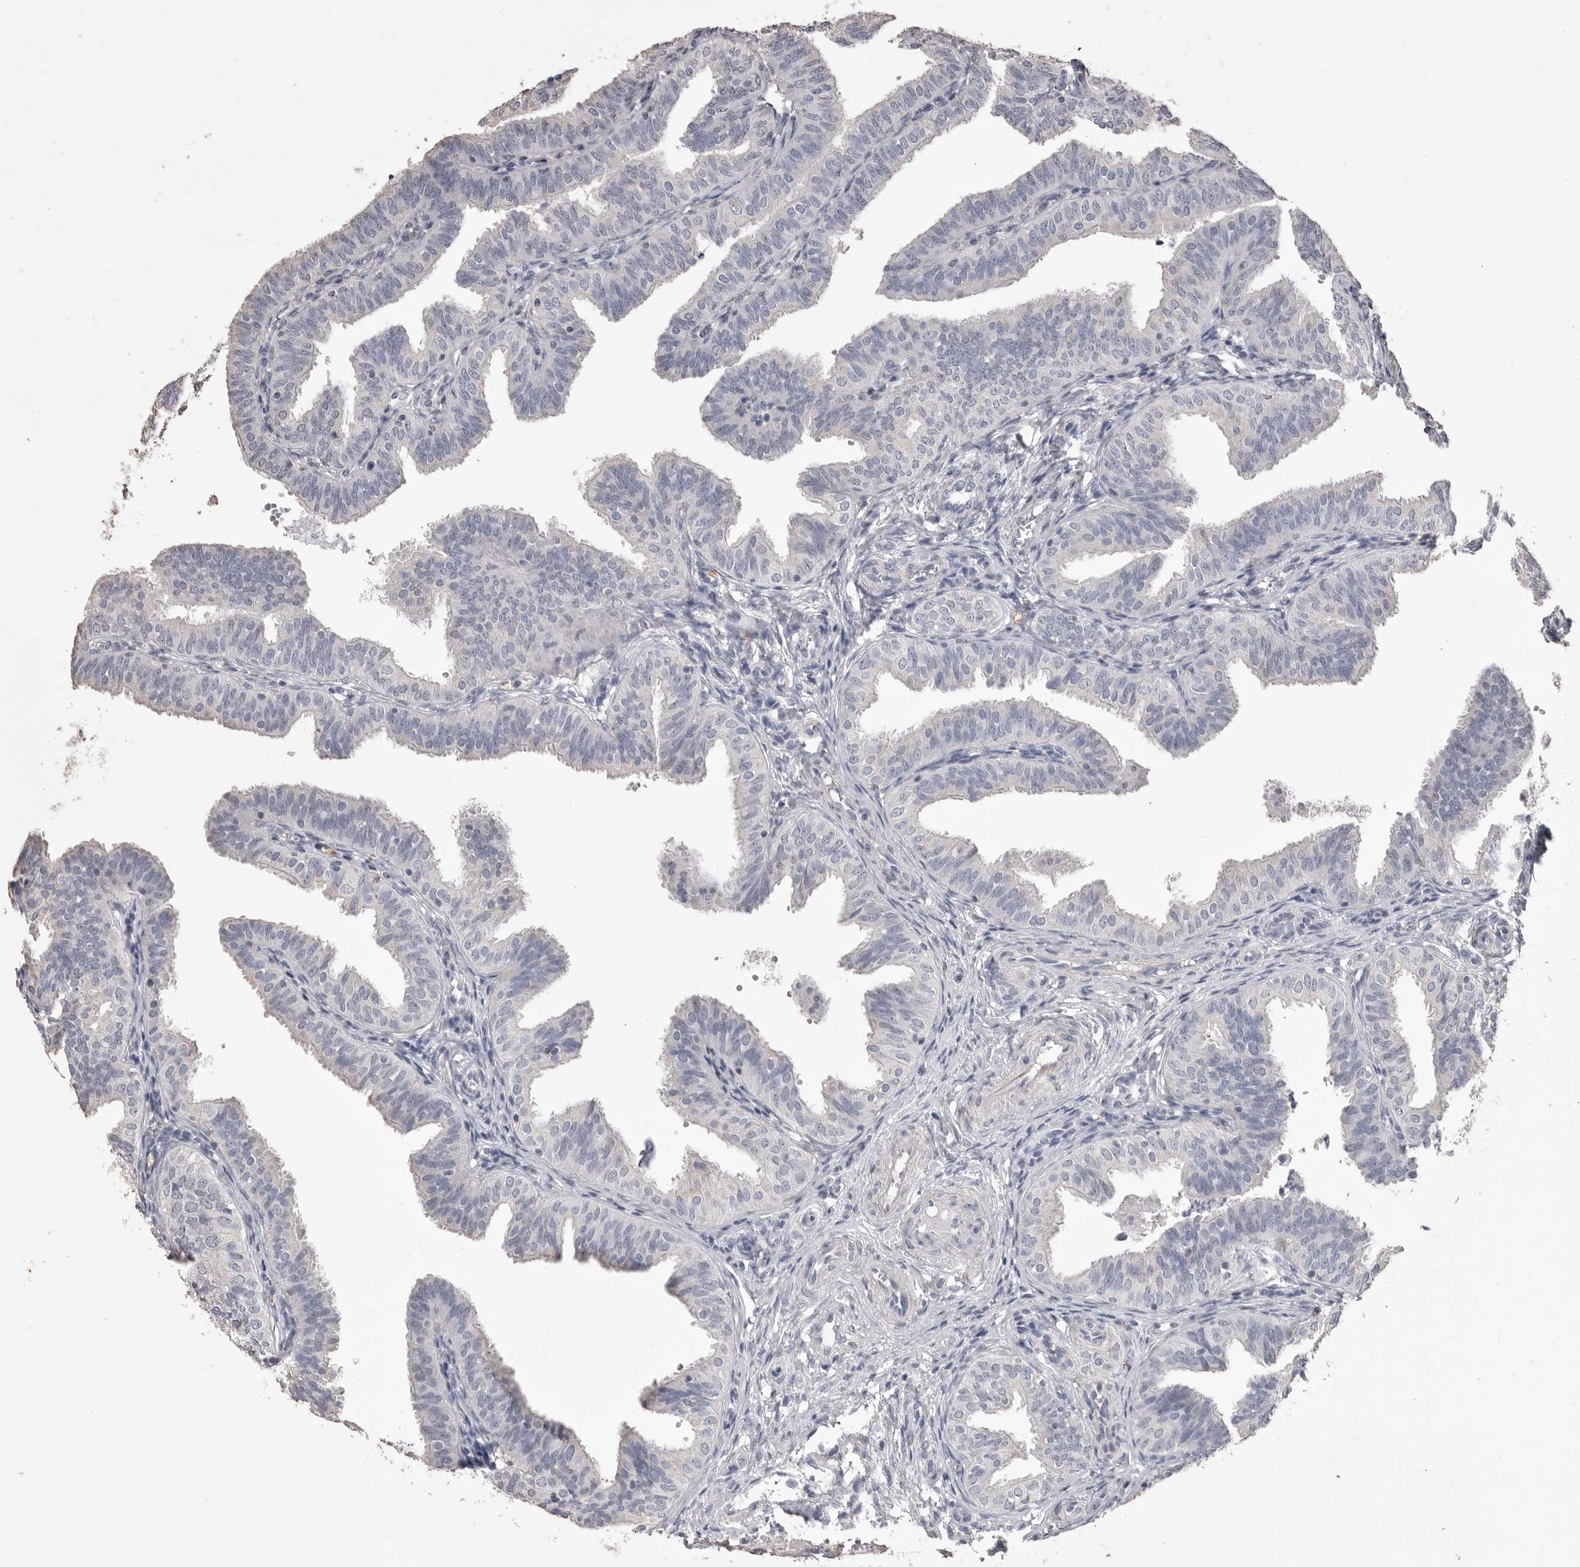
{"staining": {"intensity": "negative", "quantity": "none", "location": "none"}, "tissue": "fallopian tube", "cell_type": "Glandular cells", "image_type": "normal", "snomed": [{"axis": "morphology", "description": "Normal tissue, NOS"}, {"axis": "topography", "description": "Fallopian tube"}], "caption": "Histopathology image shows no protein positivity in glandular cells of normal fallopian tube.", "gene": "MMP7", "patient": {"sex": "female", "age": 35}}